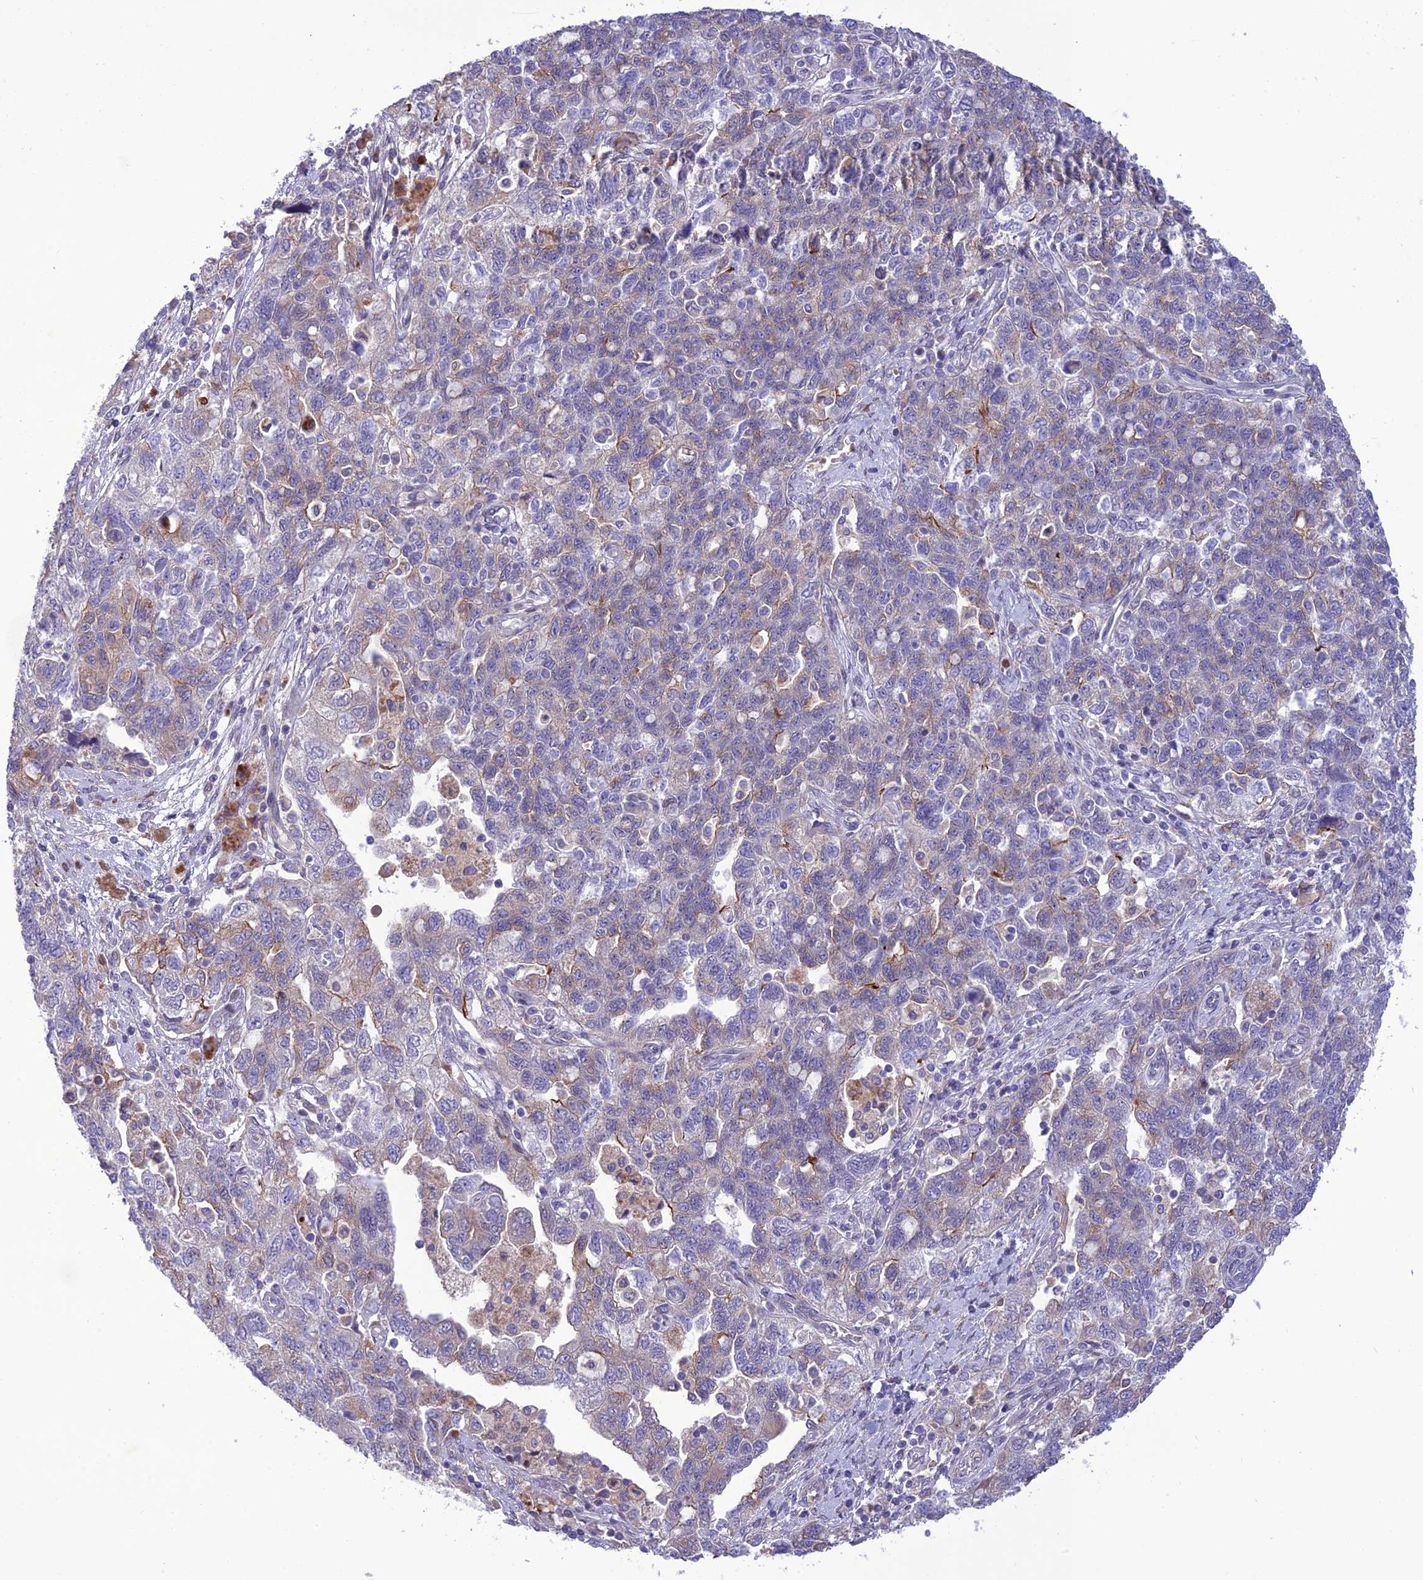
{"staining": {"intensity": "moderate", "quantity": "<25%", "location": "cytoplasmic/membranous"}, "tissue": "ovarian cancer", "cell_type": "Tumor cells", "image_type": "cancer", "snomed": [{"axis": "morphology", "description": "Carcinoma, NOS"}, {"axis": "morphology", "description": "Cystadenocarcinoma, serous, NOS"}, {"axis": "topography", "description": "Ovary"}], "caption": "This micrograph shows immunohistochemistry (IHC) staining of carcinoma (ovarian), with low moderate cytoplasmic/membranous staining in about <25% of tumor cells.", "gene": "JMY", "patient": {"sex": "female", "age": 69}}